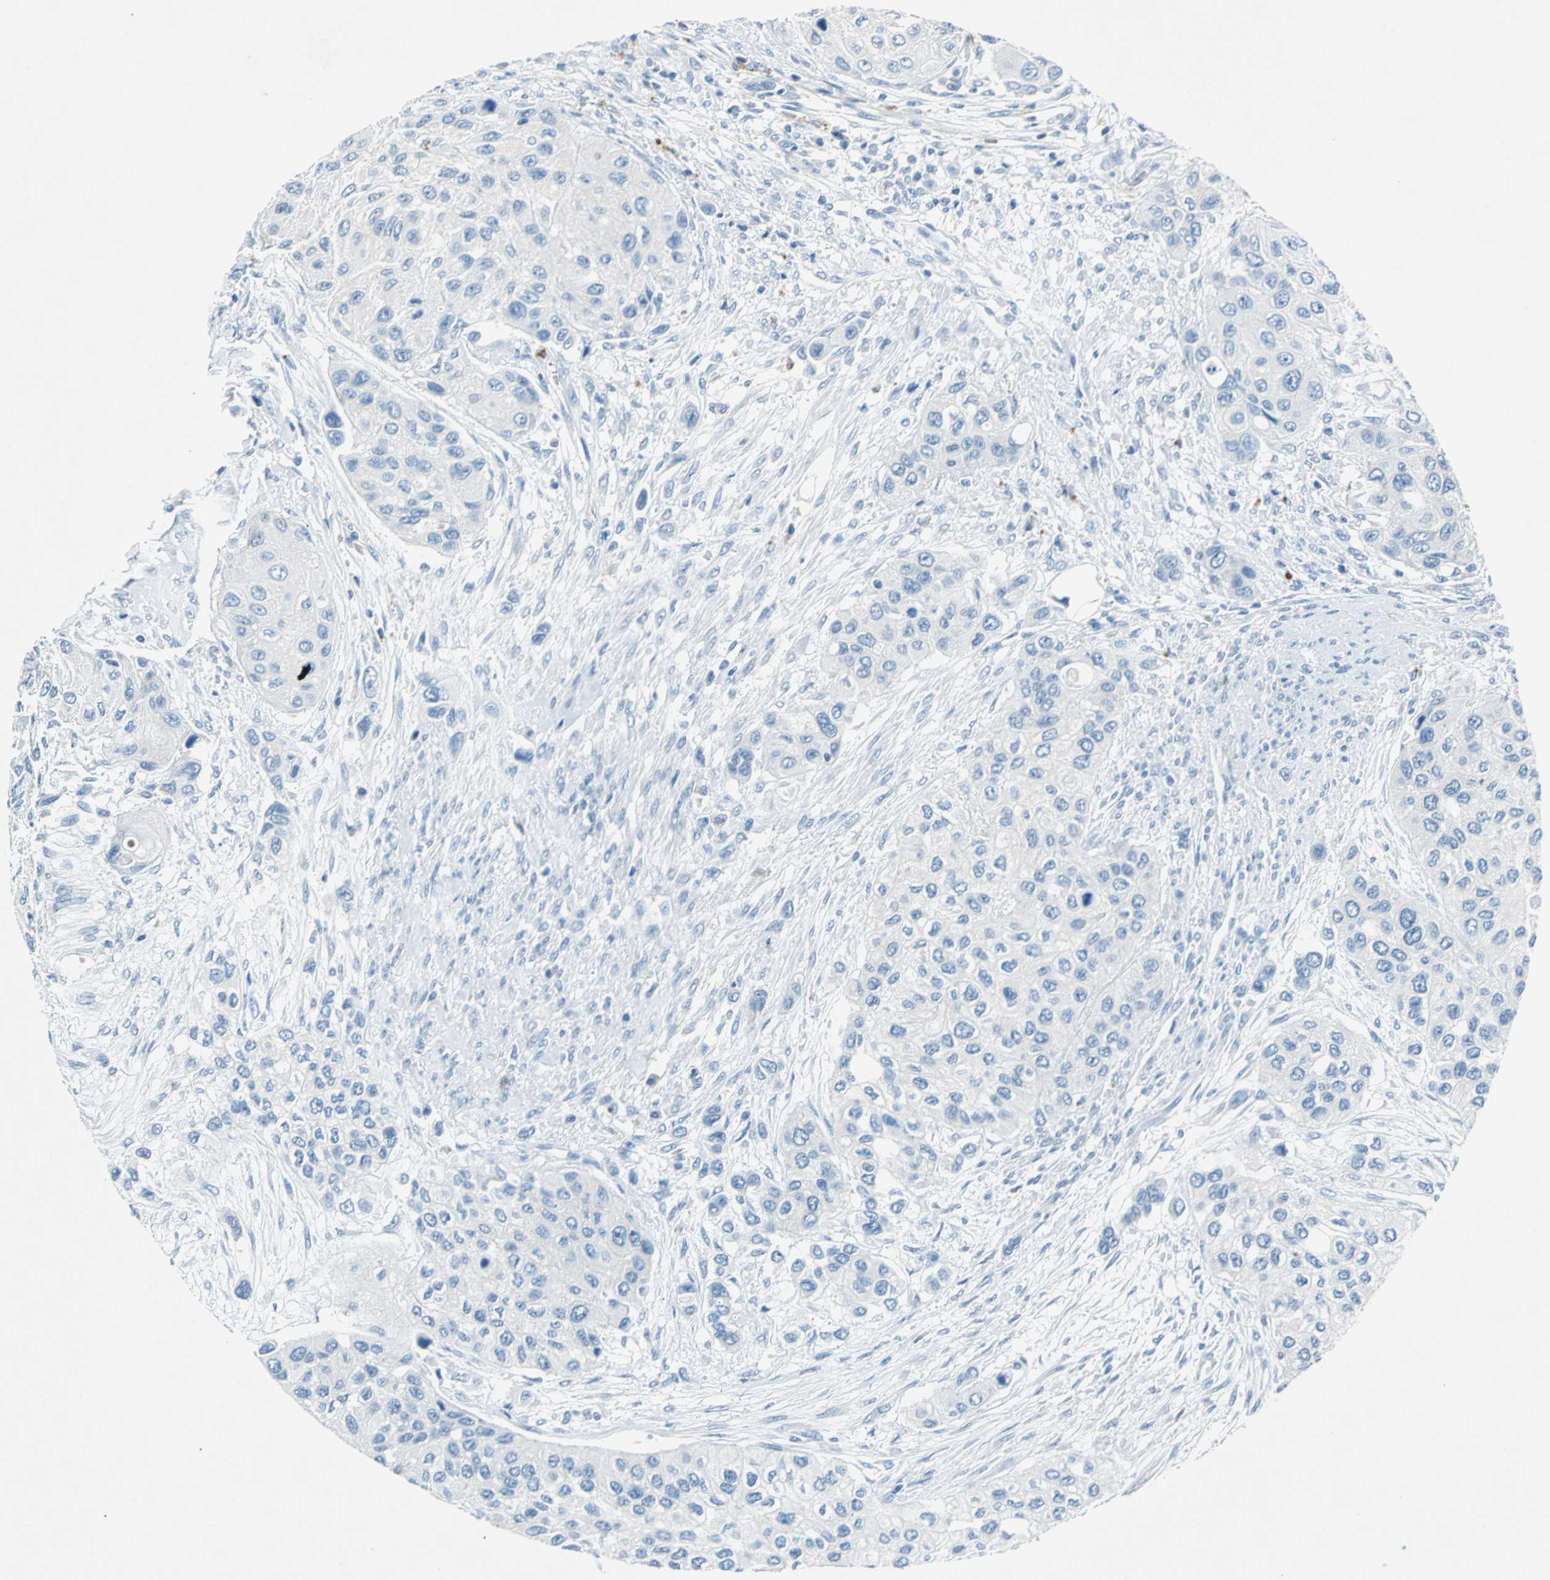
{"staining": {"intensity": "negative", "quantity": "none", "location": "none"}, "tissue": "urothelial cancer", "cell_type": "Tumor cells", "image_type": "cancer", "snomed": [{"axis": "morphology", "description": "Urothelial carcinoma, High grade"}, {"axis": "topography", "description": "Urinary bladder"}], "caption": "Urothelial cancer was stained to show a protein in brown. There is no significant expression in tumor cells.", "gene": "RPS13", "patient": {"sex": "female", "age": 56}}